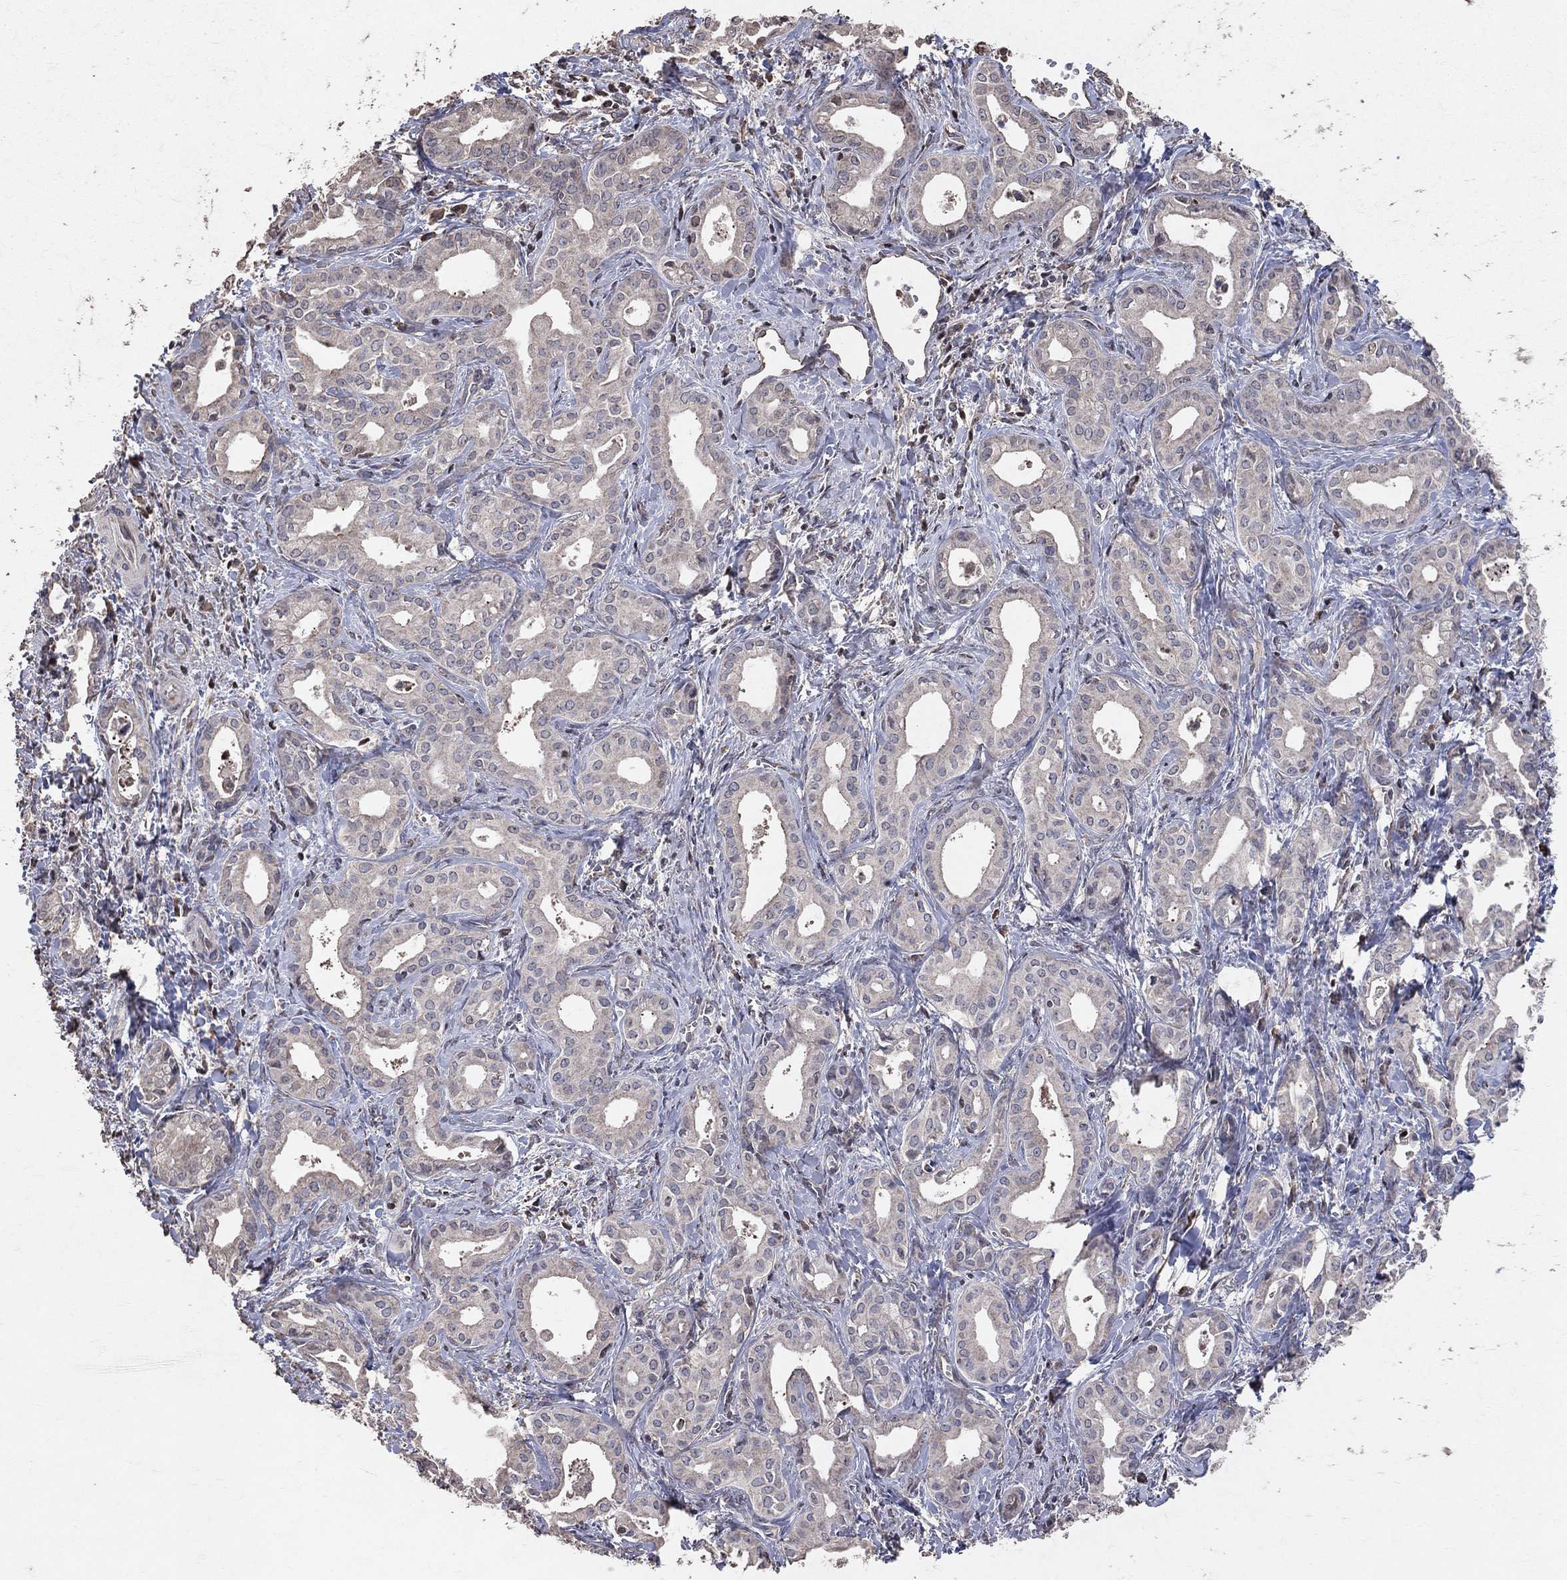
{"staining": {"intensity": "negative", "quantity": "none", "location": "none"}, "tissue": "liver cancer", "cell_type": "Tumor cells", "image_type": "cancer", "snomed": [{"axis": "morphology", "description": "Cholangiocarcinoma"}, {"axis": "topography", "description": "Liver"}], "caption": "Tumor cells show no significant staining in liver cancer (cholangiocarcinoma).", "gene": "LY6K", "patient": {"sex": "female", "age": 65}}